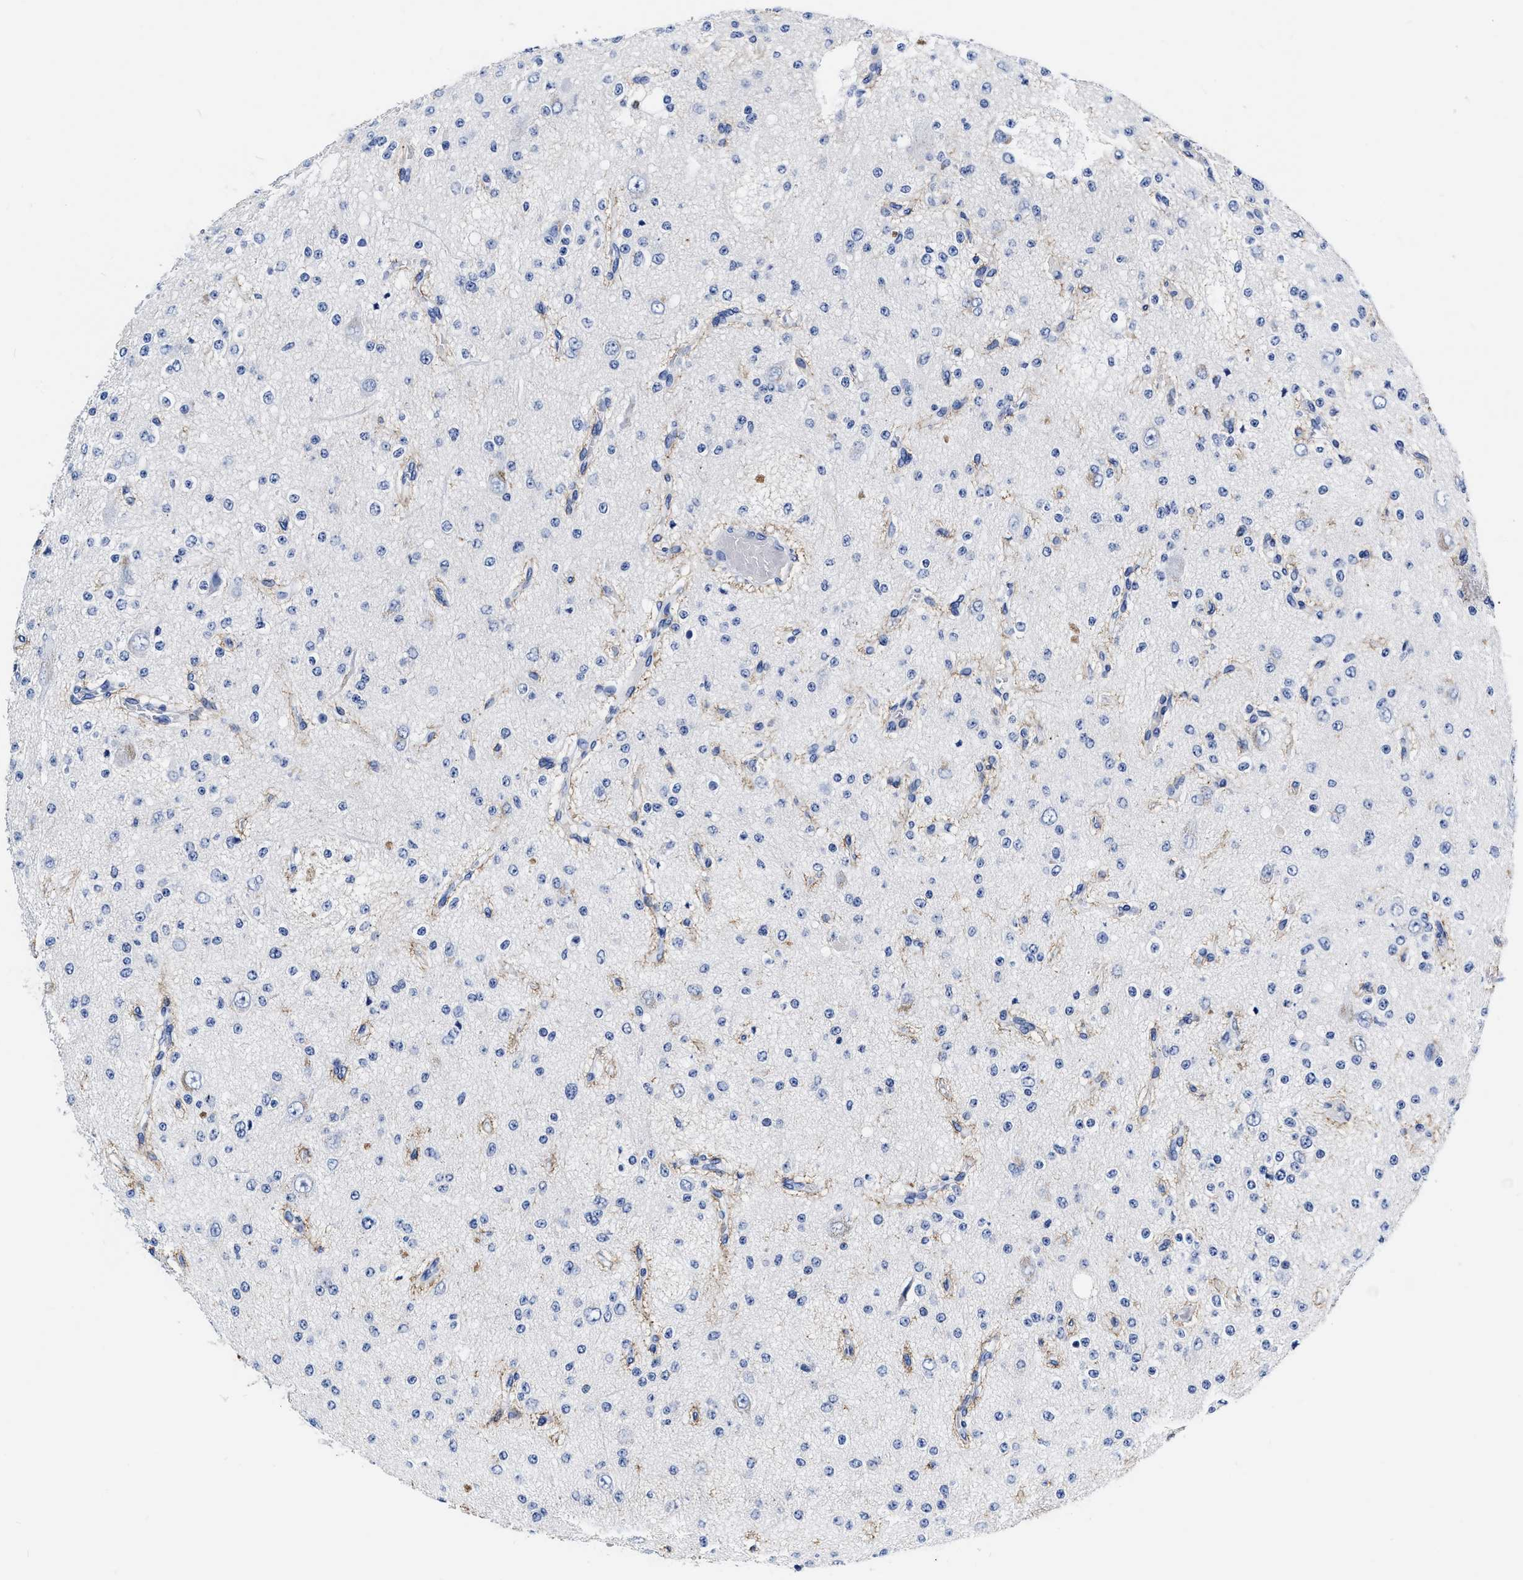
{"staining": {"intensity": "negative", "quantity": "none", "location": "none"}, "tissue": "glioma", "cell_type": "Tumor cells", "image_type": "cancer", "snomed": [{"axis": "morphology", "description": "Glioma, malignant, Low grade"}, {"axis": "topography", "description": "Brain"}], "caption": "DAB (3,3'-diaminobenzidine) immunohistochemical staining of human malignant glioma (low-grade) reveals no significant expression in tumor cells.", "gene": "CER1", "patient": {"sex": "male", "age": 38}}